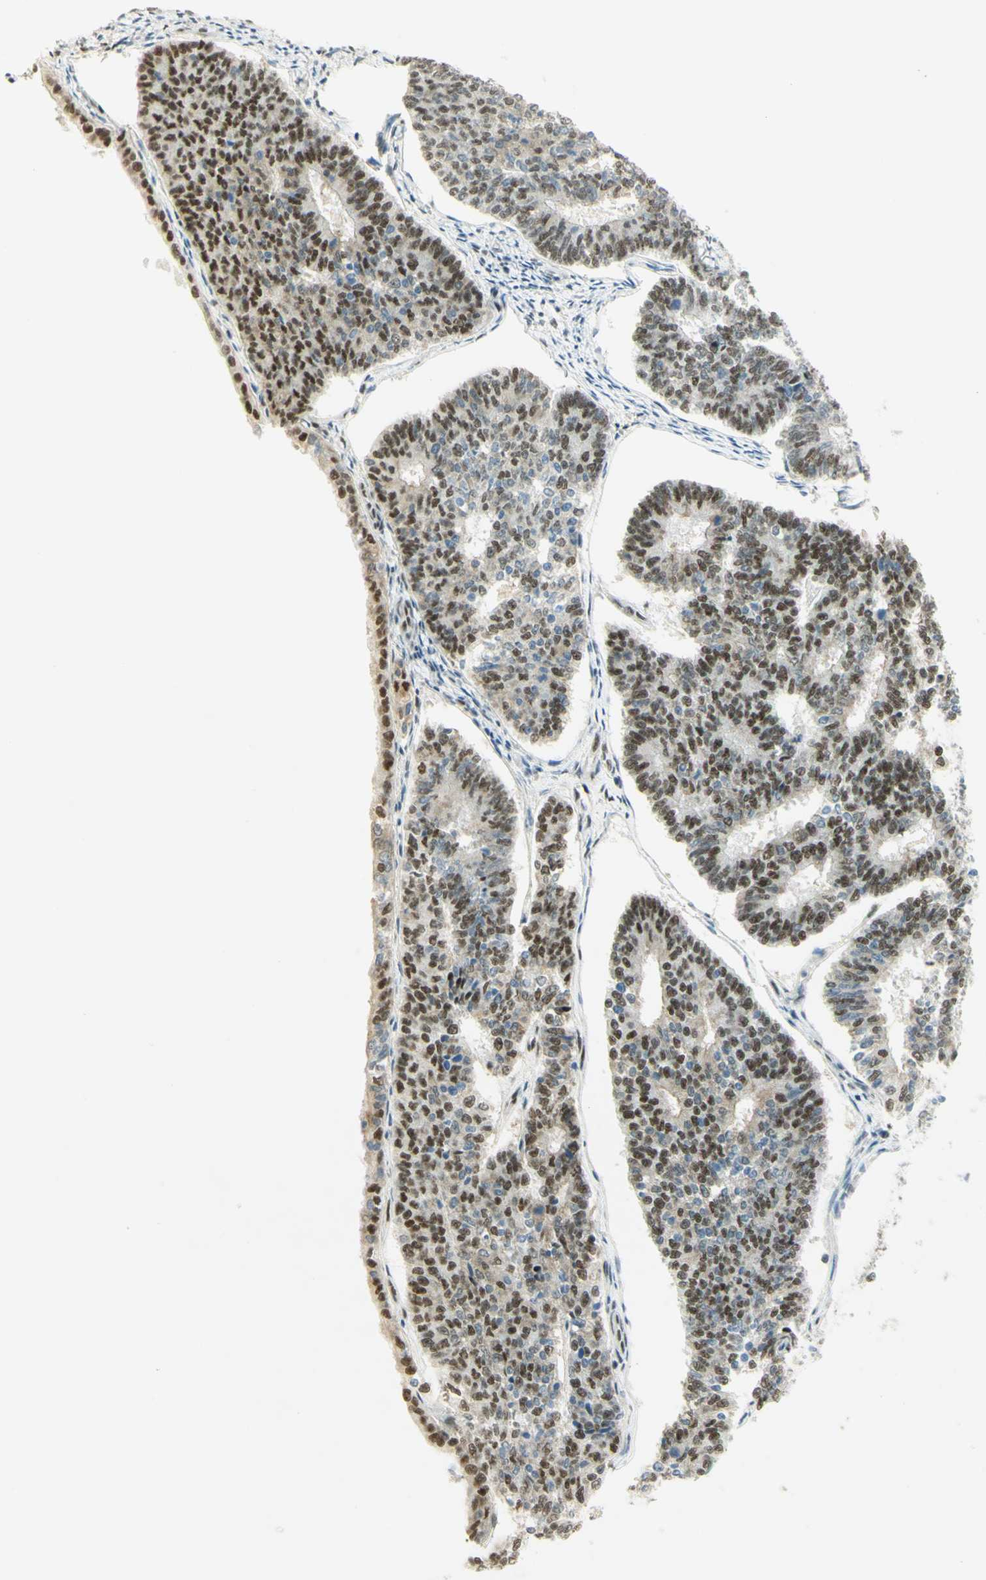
{"staining": {"intensity": "moderate", "quantity": "25%-75%", "location": "nuclear"}, "tissue": "endometrial cancer", "cell_type": "Tumor cells", "image_type": "cancer", "snomed": [{"axis": "morphology", "description": "Adenocarcinoma, NOS"}, {"axis": "topography", "description": "Endometrium"}], "caption": "Brown immunohistochemical staining in human endometrial cancer displays moderate nuclear expression in about 25%-75% of tumor cells.", "gene": "PMS2", "patient": {"sex": "female", "age": 70}}